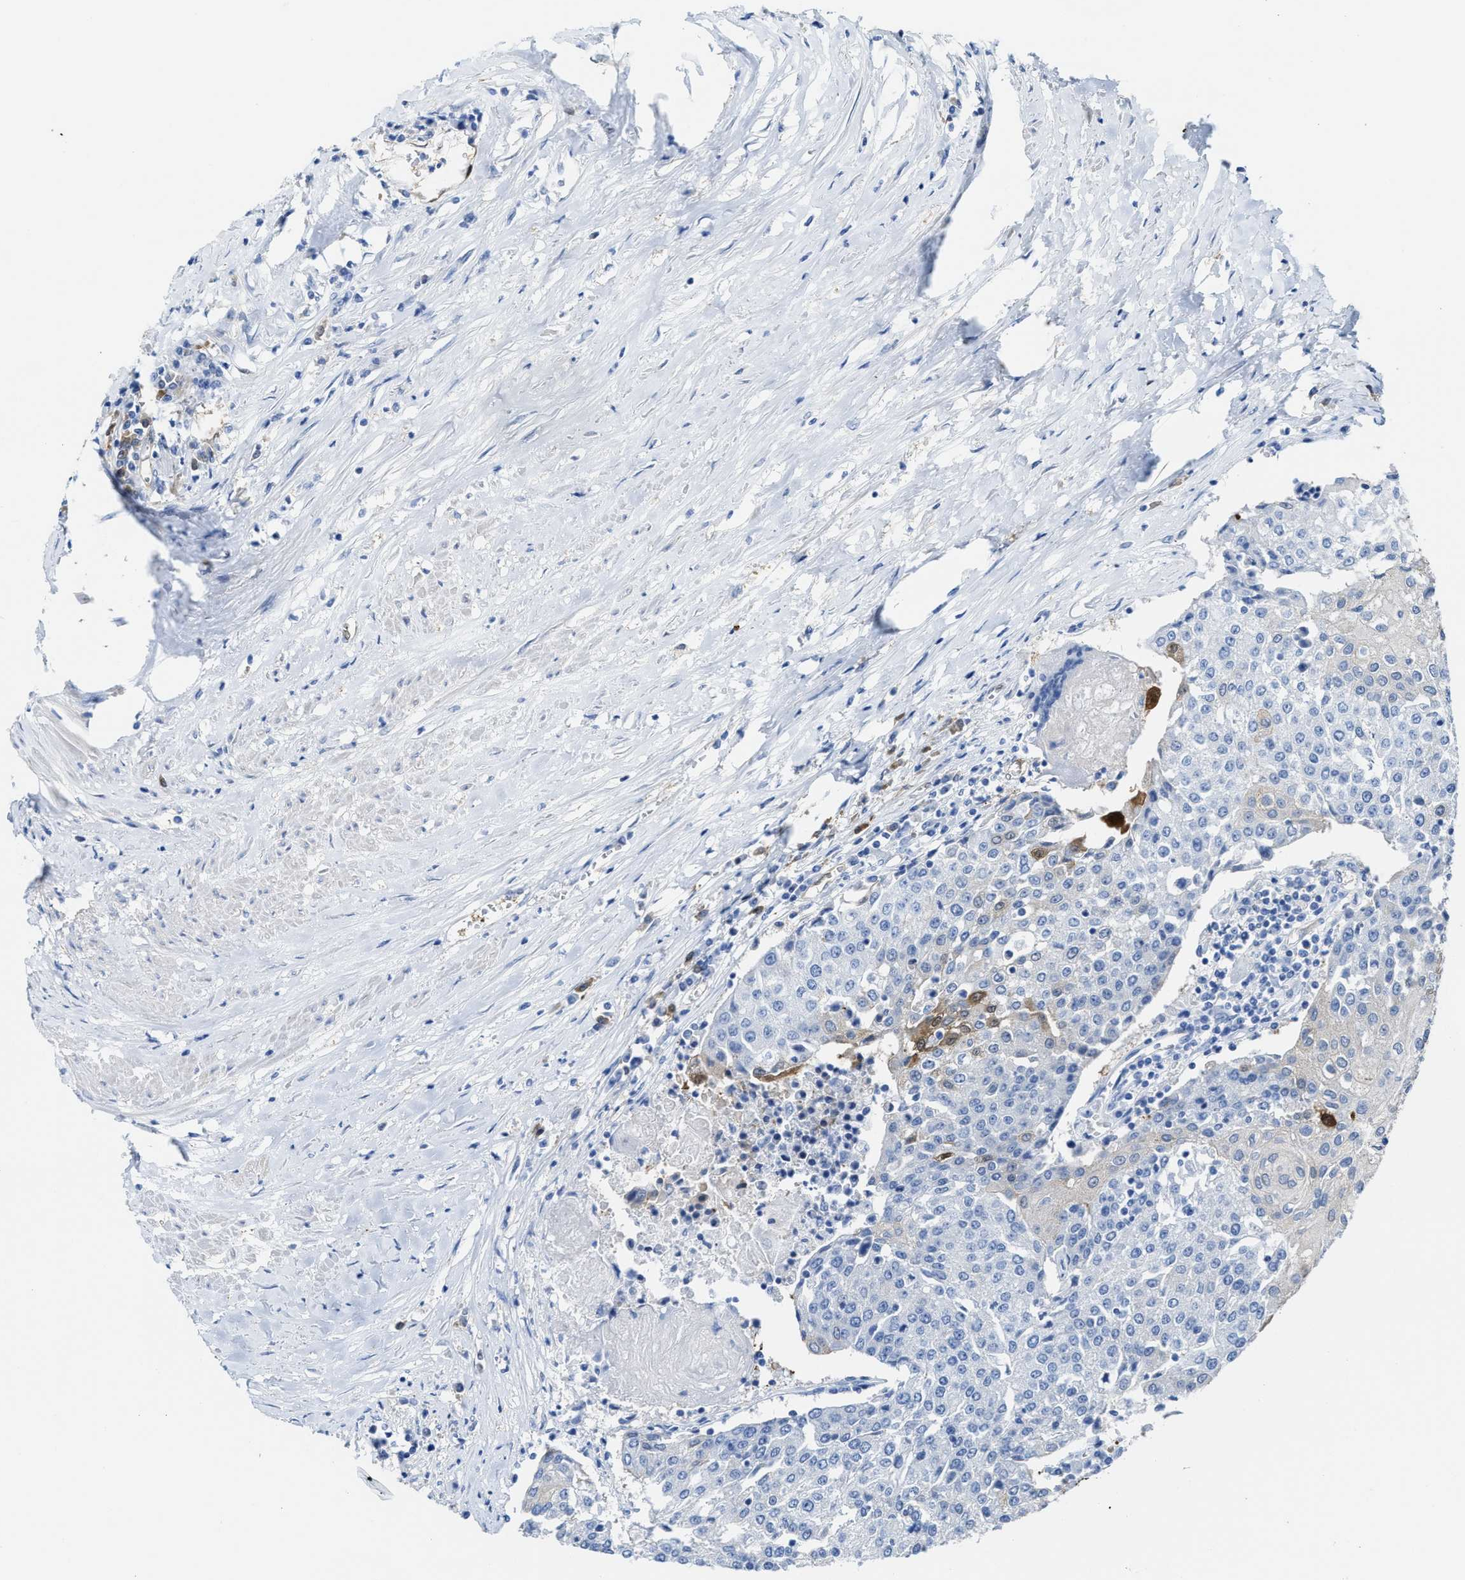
{"staining": {"intensity": "negative", "quantity": "none", "location": "none"}, "tissue": "urothelial cancer", "cell_type": "Tumor cells", "image_type": "cancer", "snomed": [{"axis": "morphology", "description": "Urothelial carcinoma, High grade"}, {"axis": "topography", "description": "Urinary bladder"}], "caption": "An image of human urothelial cancer is negative for staining in tumor cells.", "gene": "ASS1", "patient": {"sex": "female", "age": 85}}